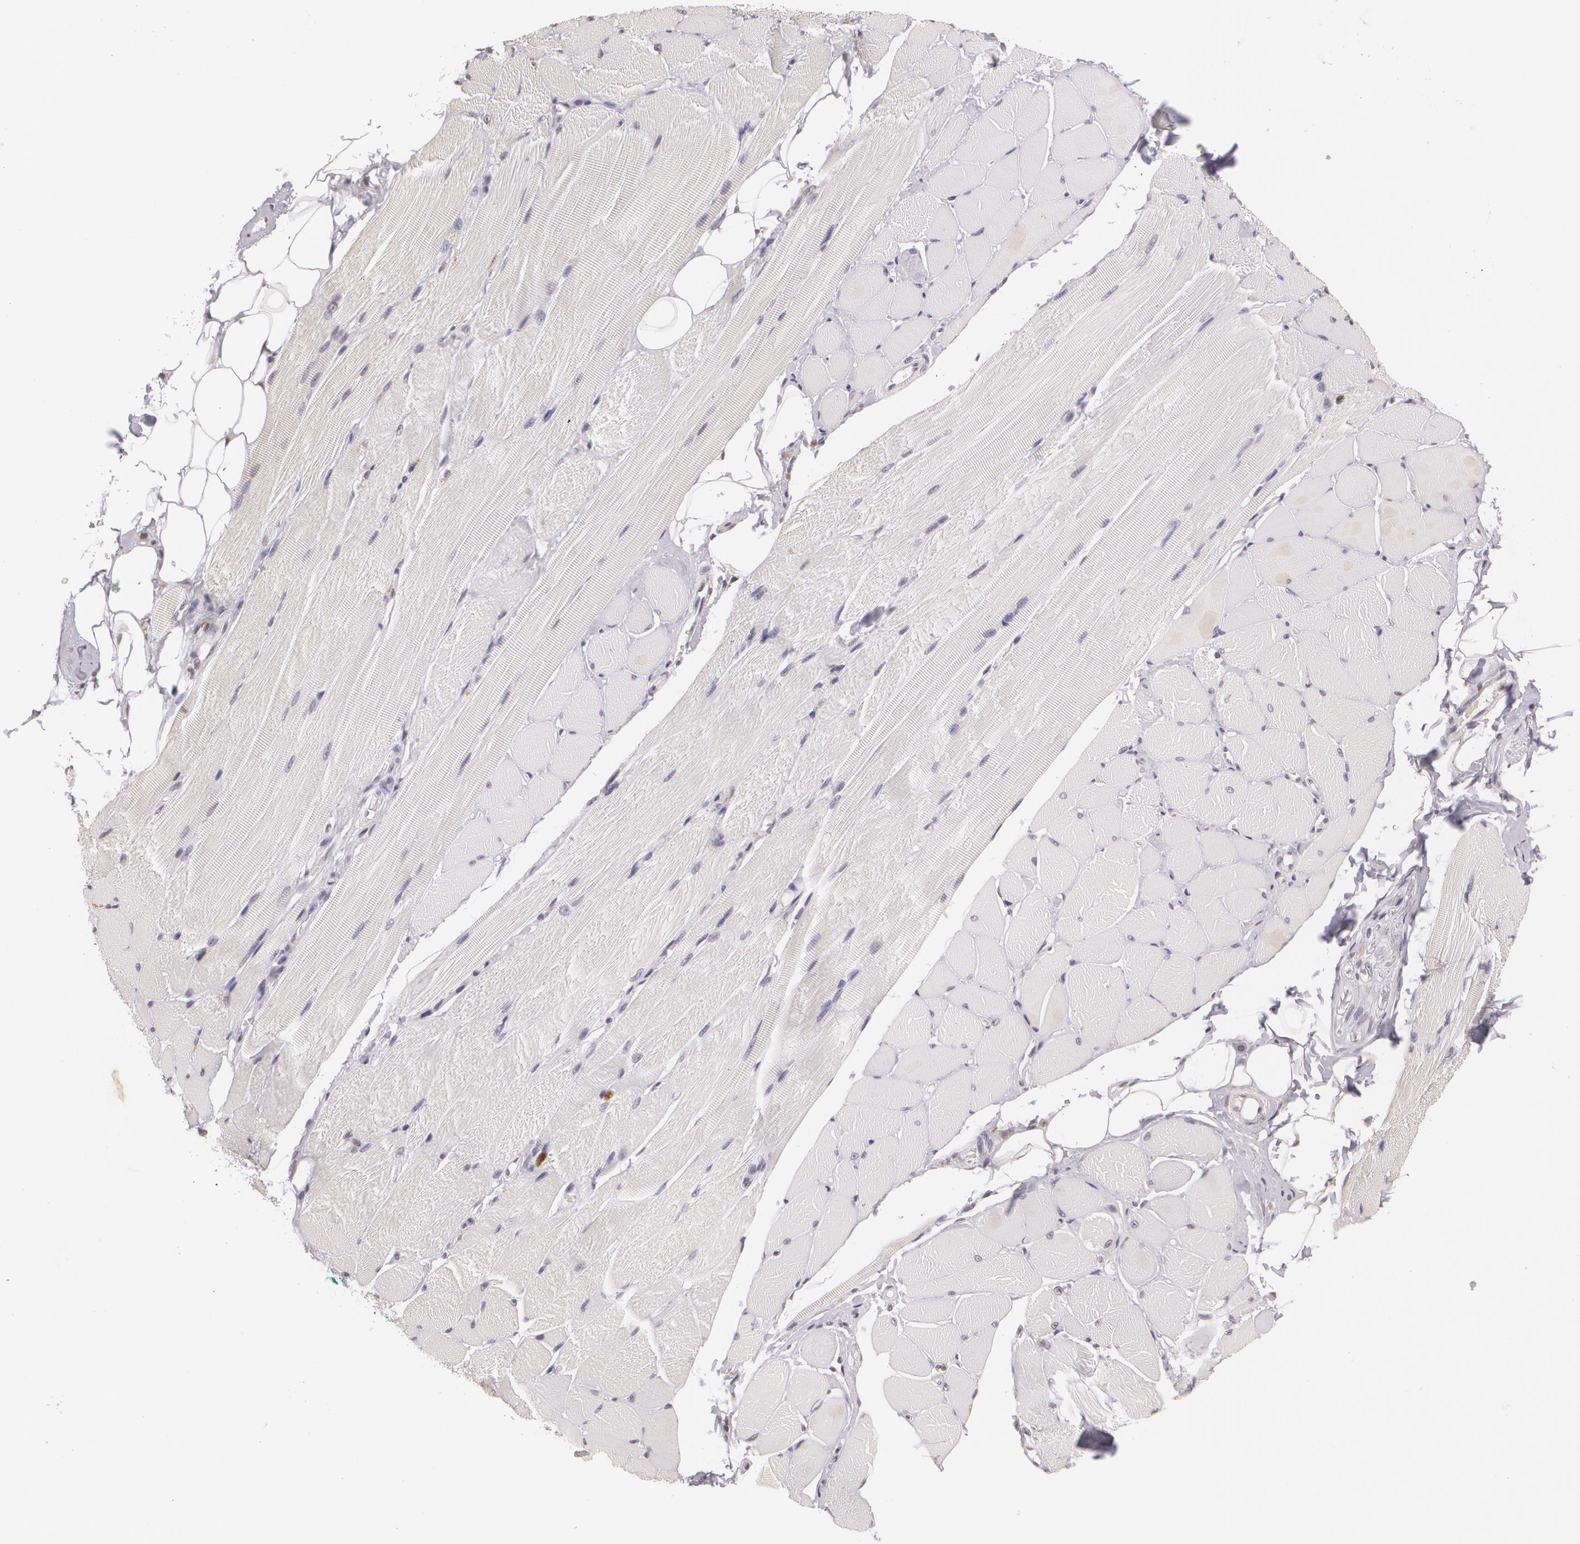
{"staining": {"intensity": "moderate", "quantity": ">75%", "location": "nuclear"}, "tissue": "adipose tissue", "cell_type": "Adipocytes", "image_type": "normal", "snomed": [{"axis": "morphology", "description": "Normal tissue, NOS"}, {"axis": "topography", "description": "Skeletal muscle"}, {"axis": "topography", "description": "Peripheral nerve tissue"}], "caption": "IHC (DAB) staining of normal human adipose tissue displays moderate nuclear protein staining in approximately >75% of adipocytes. IHC stains the protein of interest in brown and the nuclei are stained blue.", "gene": "MUC1", "patient": {"sex": "female", "age": 84}}